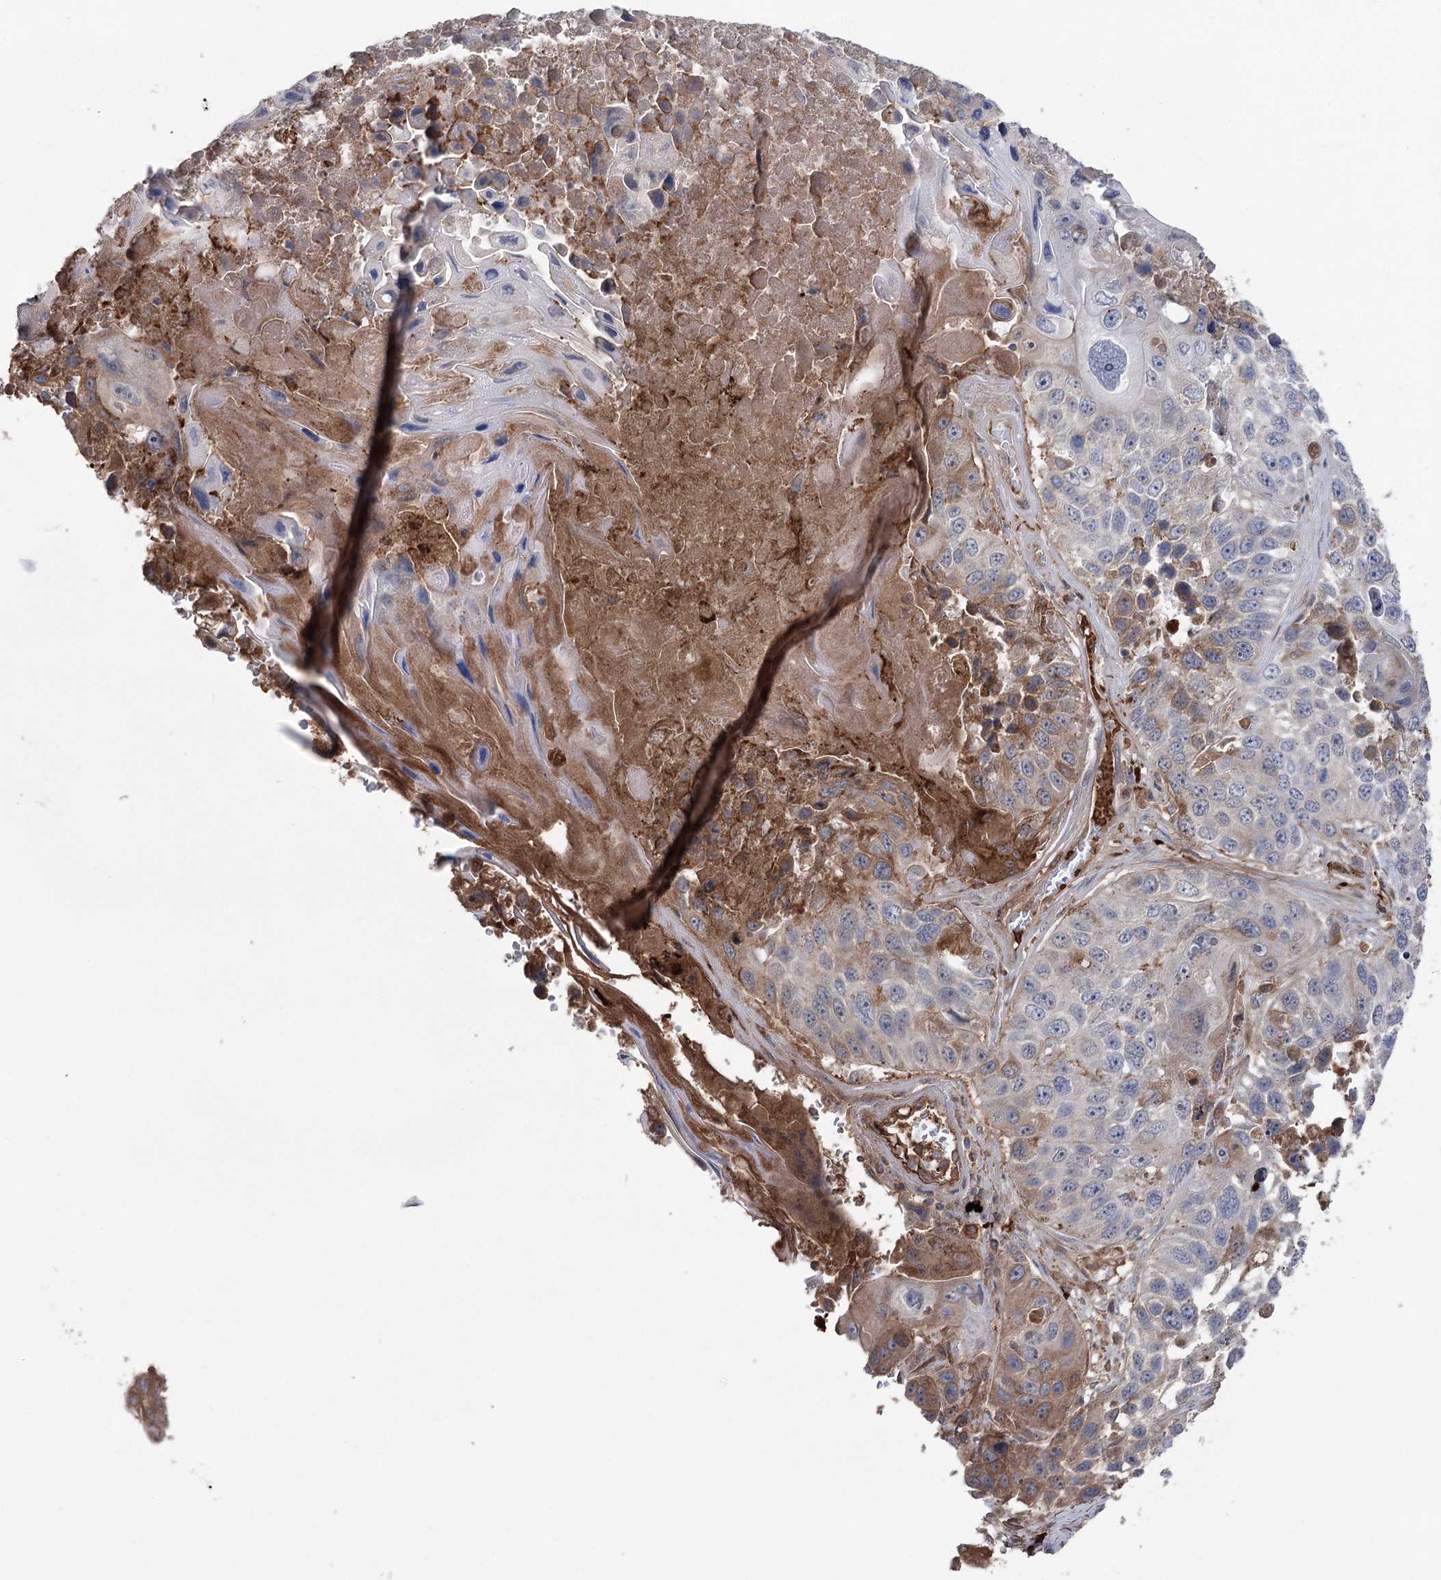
{"staining": {"intensity": "moderate", "quantity": "<25%", "location": "cytoplasmic/membranous"}, "tissue": "lung cancer", "cell_type": "Tumor cells", "image_type": "cancer", "snomed": [{"axis": "morphology", "description": "Squamous cell carcinoma, NOS"}, {"axis": "topography", "description": "Lung"}], "caption": "Moderate cytoplasmic/membranous protein expression is appreciated in about <25% of tumor cells in lung squamous cell carcinoma. The staining was performed using DAB (3,3'-diaminobenzidine) to visualize the protein expression in brown, while the nuclei were stained in blue with hematoxylin (Magnification: 20x).", "gene": "OTUD1", "patient": {"sex": "male", "age": 61}}